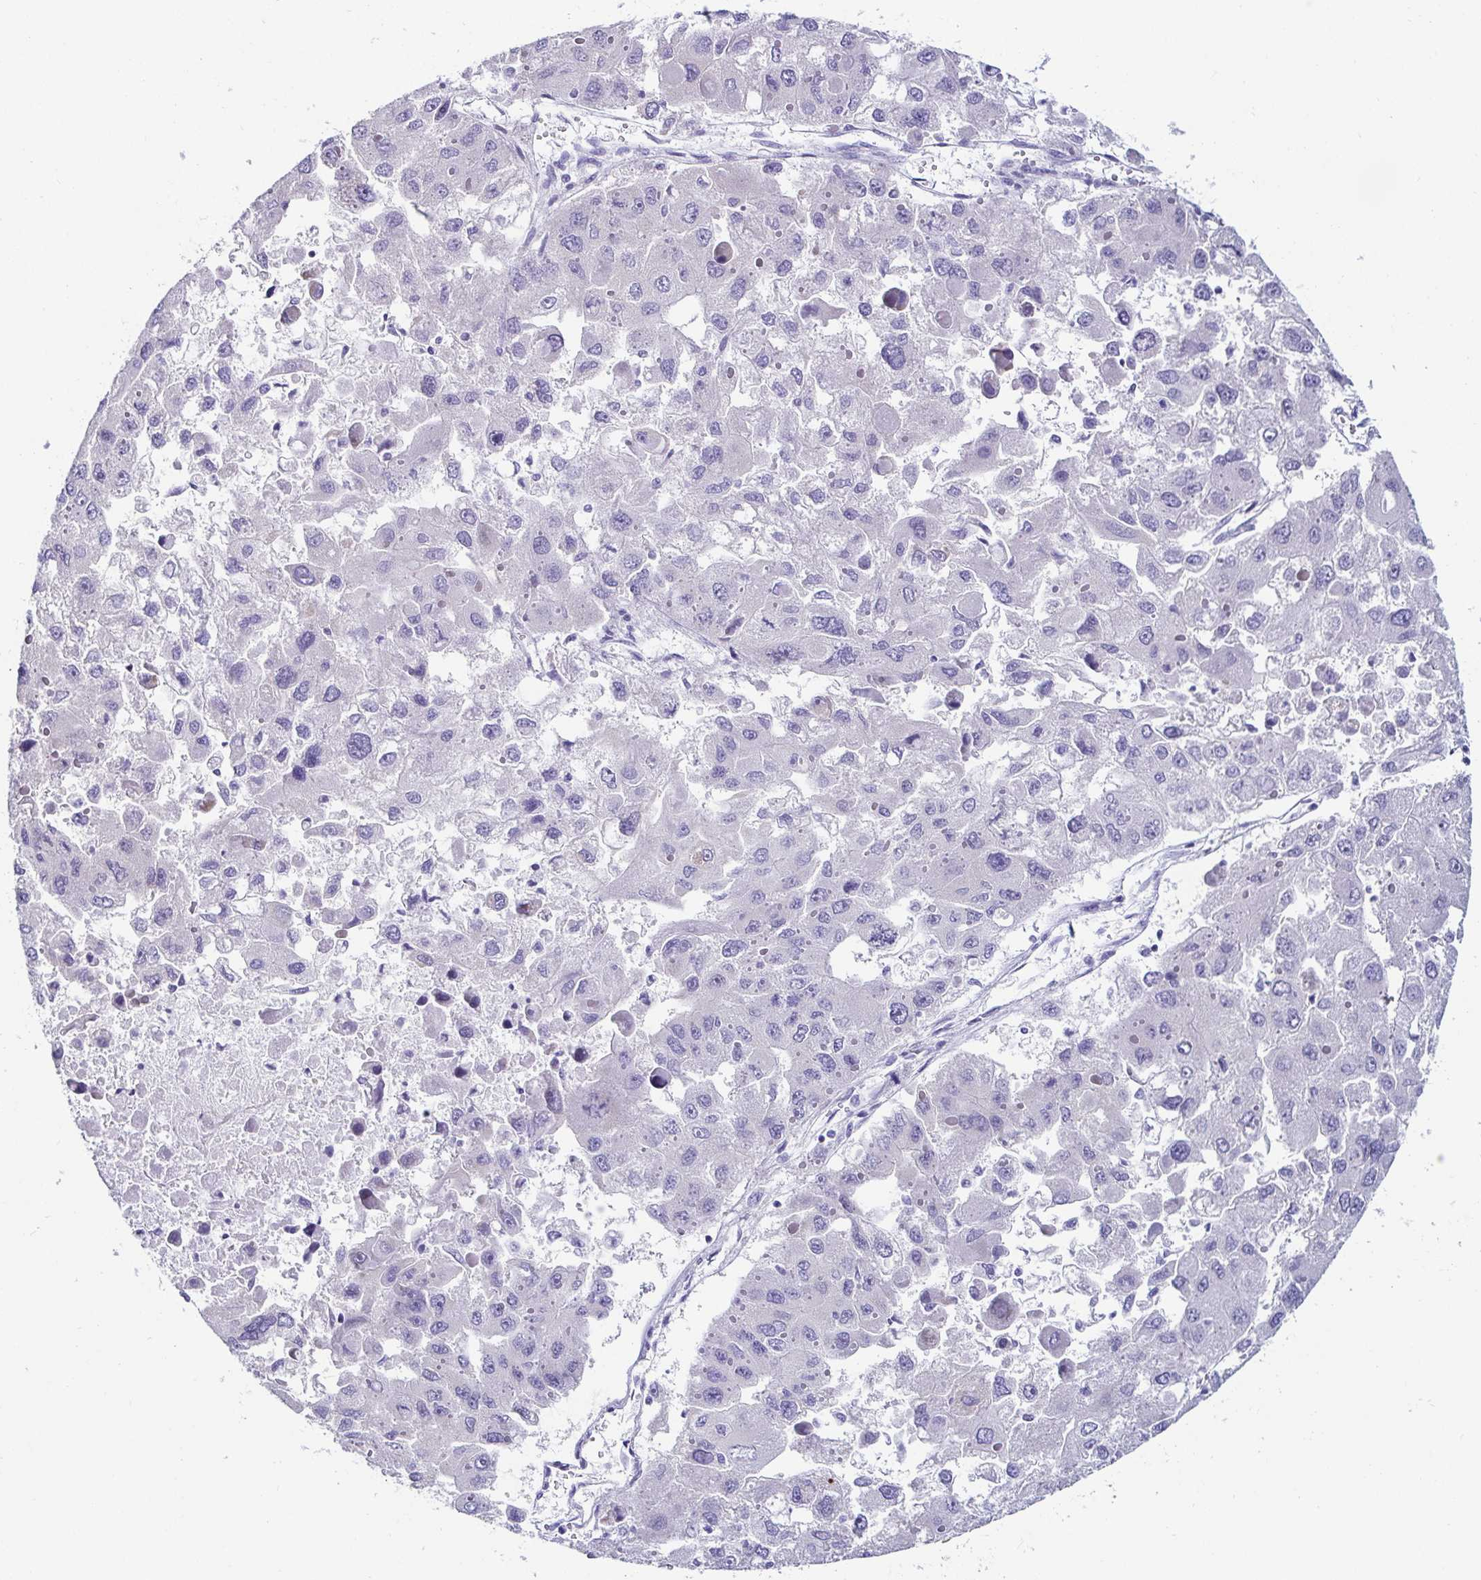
{"staining": {"intensity": "negative", "quantity": "none", "location": "none"}, "tissue": "liver cancer", "cell_type": "Tumor cells", "image_type": "cancer", "snomed": [{"axis": "morphology", "description": "Carcinoma, Hepatocellular, NOS"}, {"axis": "topography", "description": "Liver"}], "caption": "Tumor cells are negative for brown protein staining in liver cancer.", "gene": "C4orf17", "patient": {"sex": "female", "age": 41}}